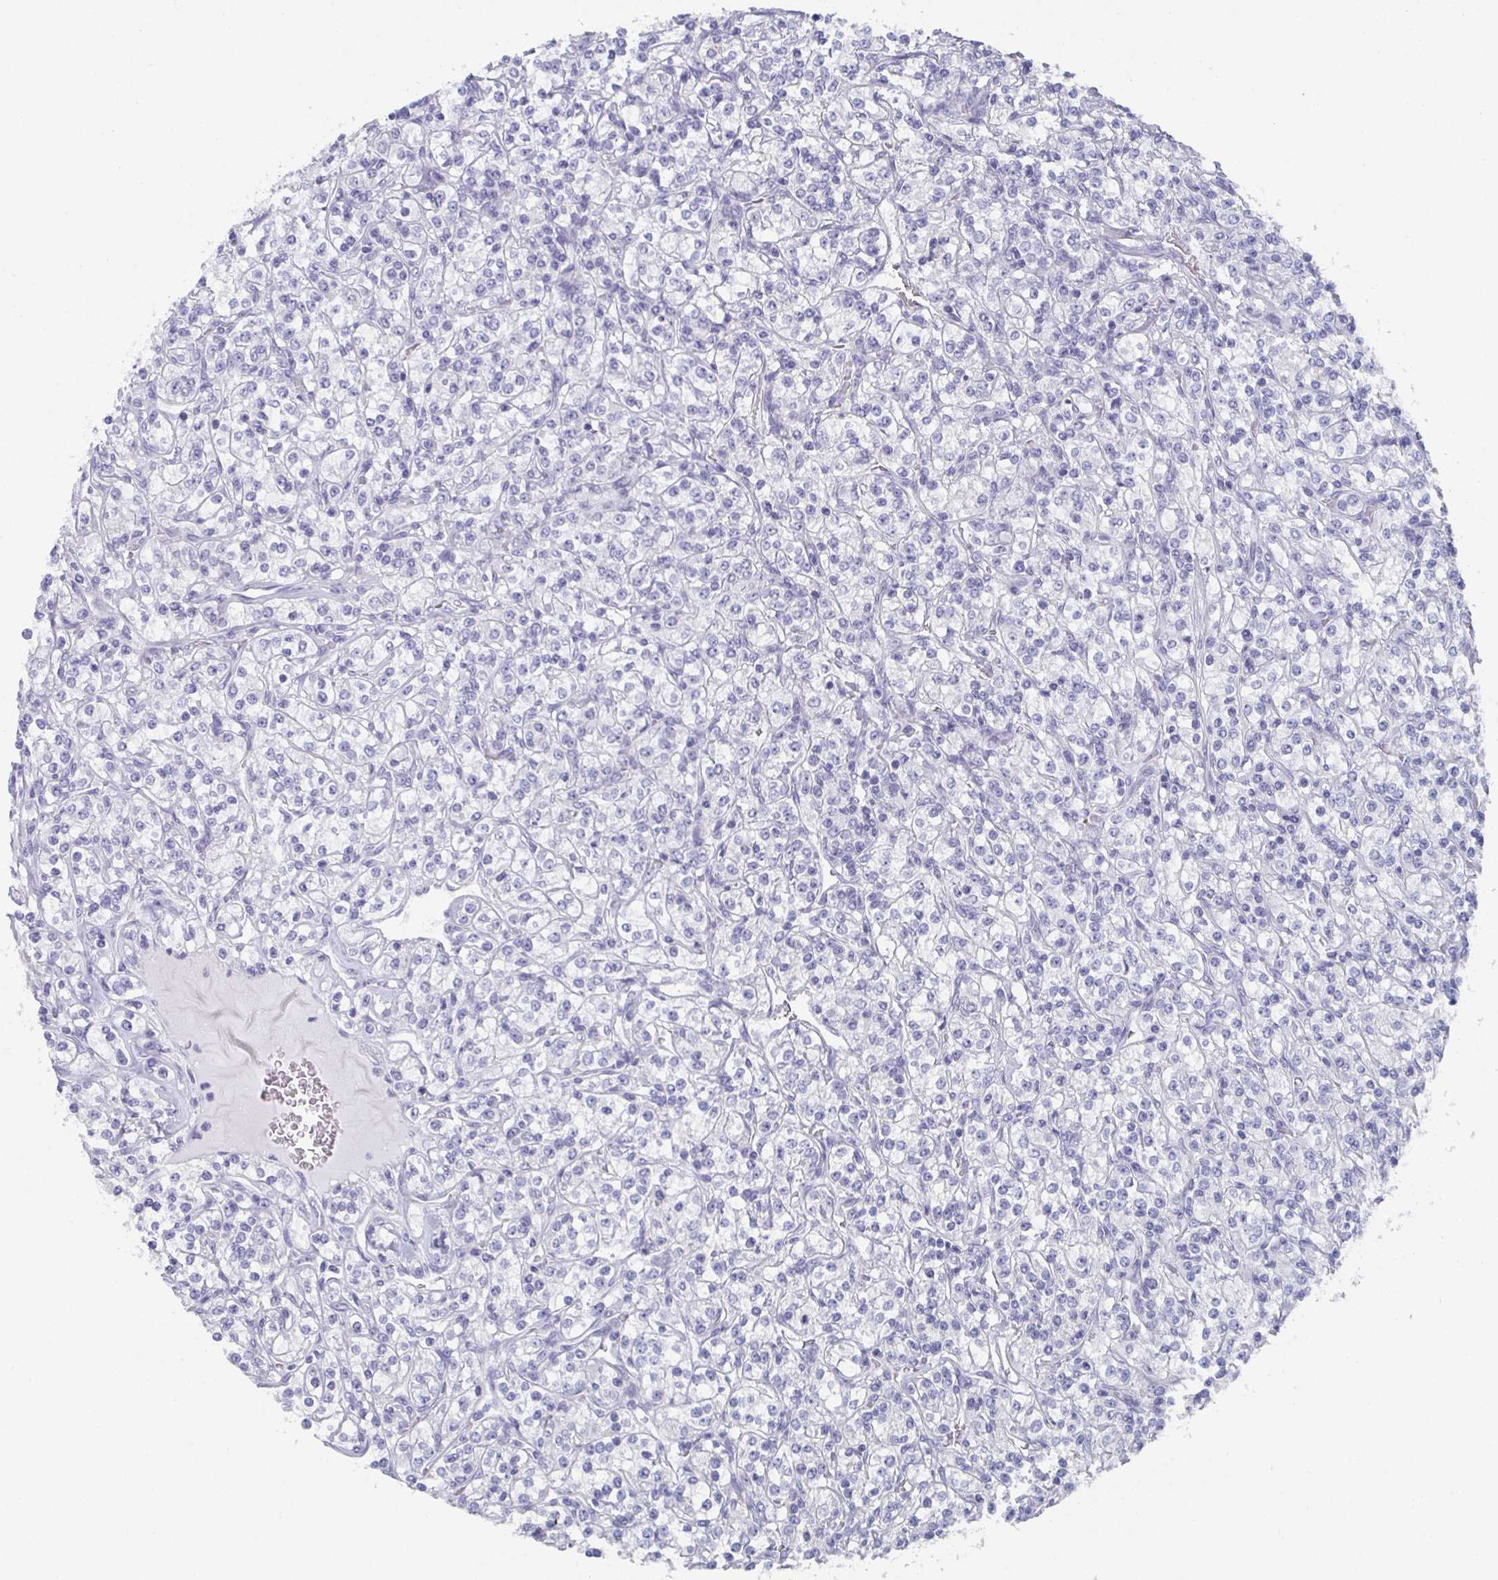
{"staining": {"intensity": "negative", "quantity": "none", "location": "none"}, "tissue": "renal cancer", "cell_type": "Tumor cells", "image_type": "cancer", "snomed": [{"axis": "morphology", "description": "Adenocarcinoma, NOS"}, {"axis": "topography", "description": "Kidney"}], "caption": "High magnification brightfield microscopy of renal cancer stained with DAB (brown) and counterstained with hematoxylin (blue): tumor cells show no significant expression.", "gene": "DYDC2", "patient": {"sex": "male", "age": 77}}